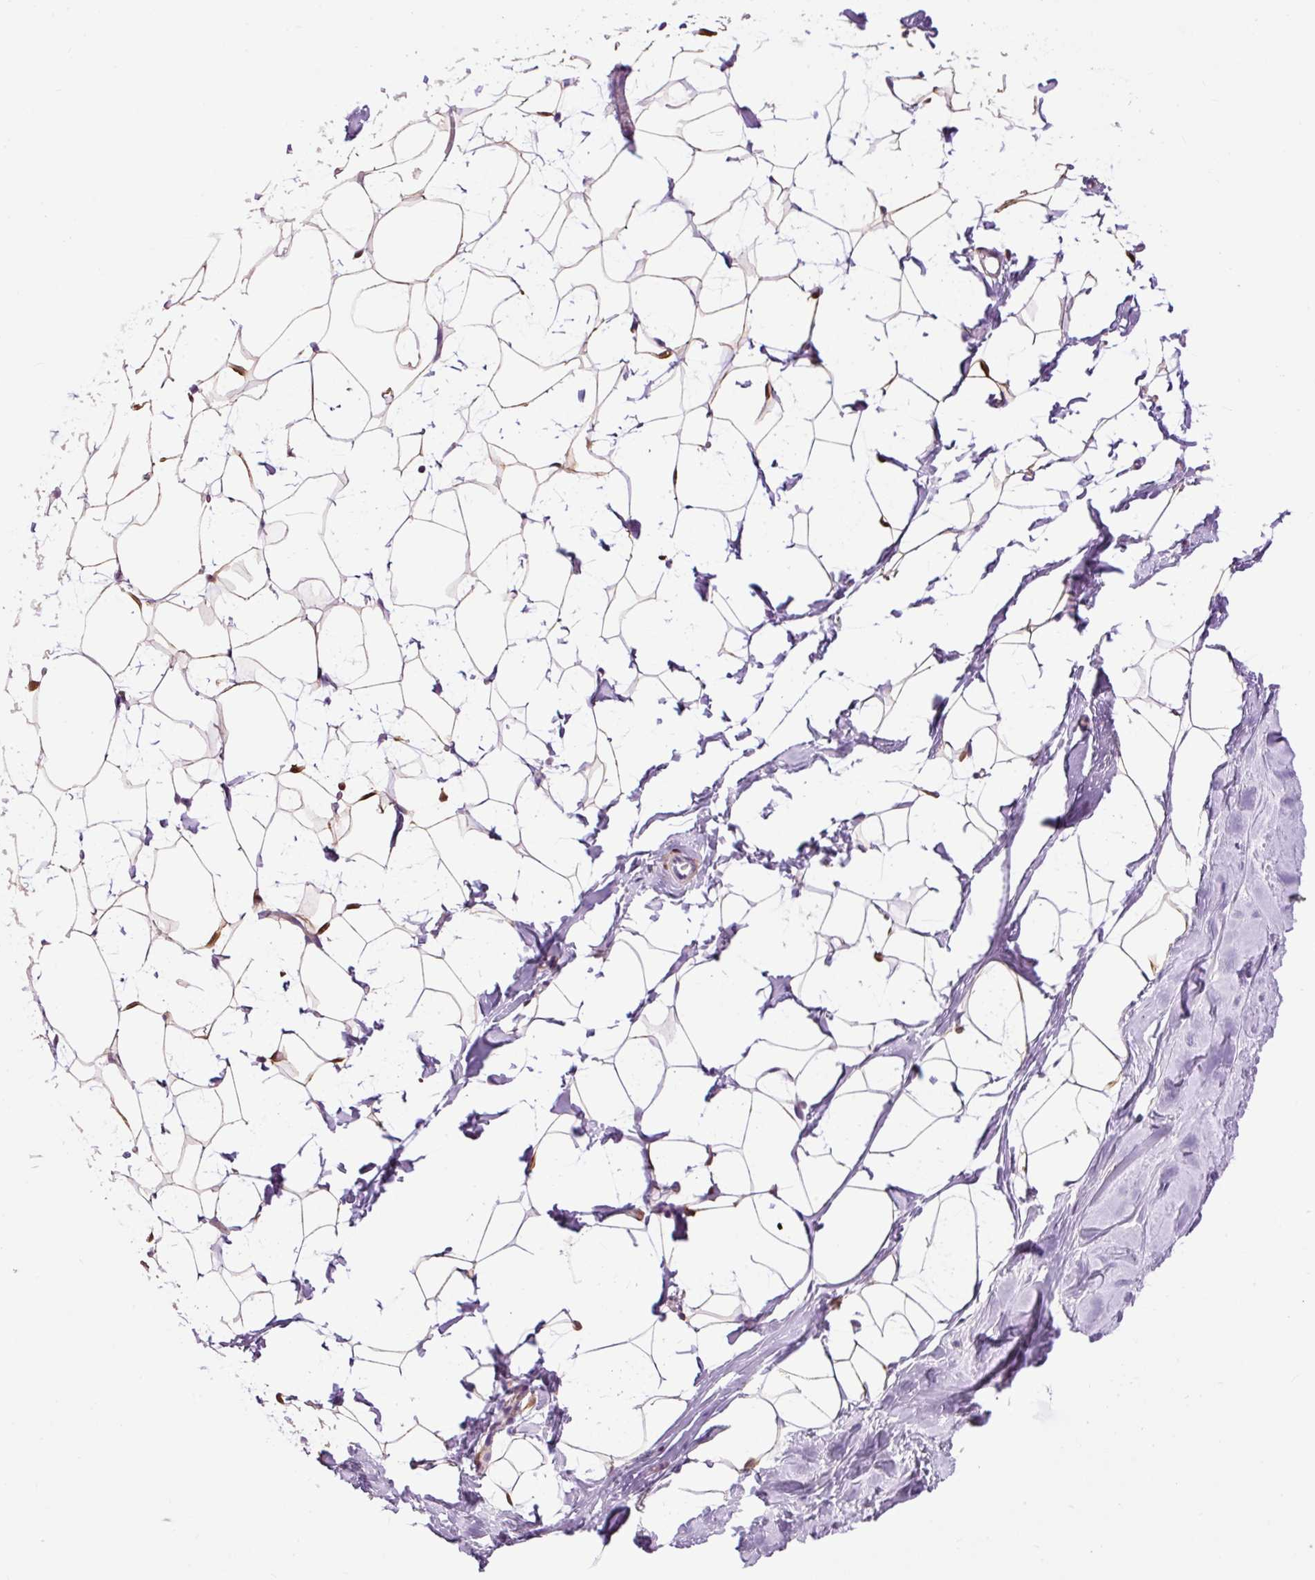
{"staining": {"intensity": "moderate", "quantity": "<25%", "location": "cytoplasmic/membranous"}, "tissue": "breast", "cell_type": "Adipocytes", "image_type": "normal", "snomed": [{"axis": "morphology", "description": "Normal tissue, NOS"}, {"axis": "topography", "description": "Breast"}], "caption": "This is an image of immunohistochemistry staining of benign breast, which shows moderate positivity in the cytoplasmic/membranous of adipocytes.", "gene": "CD83", "patient": {"sex": "female", "age": 23}}